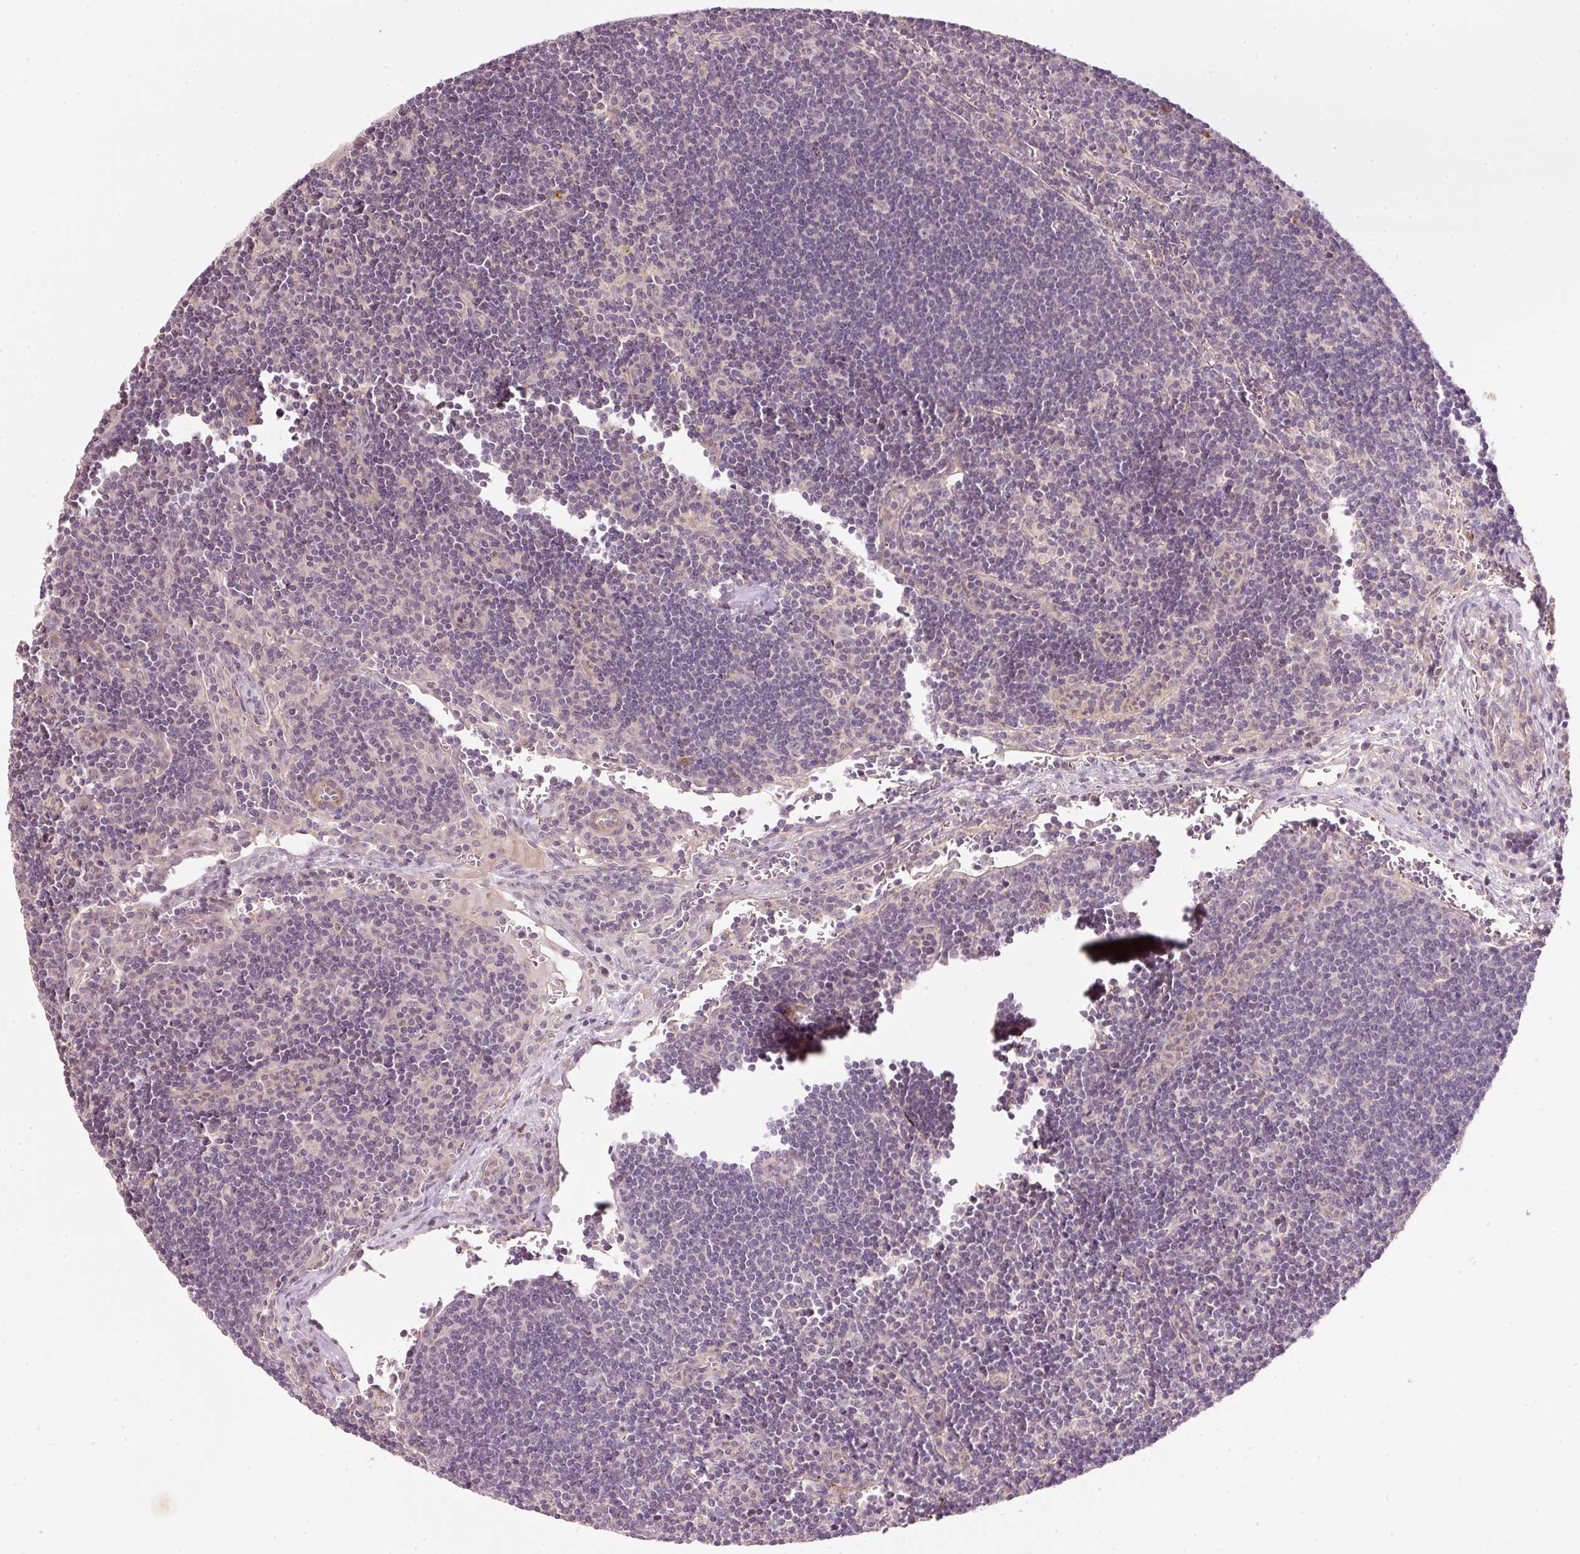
{"staining": {"intensity": "negative", "quantity": "none", "location": "none"}, "tissue": "lymph node", "cell_type": "Germinal center cells", "image_type": "normal", "snomed": [{"axis": "morphology", "description": "Normal tissue, NOS"}, {"axis": "topography", "description": "Lymph node"}], "caption": "An immunohistochemistry (IHC) photomicrograph of normal lymph node is shown. There is no staining in germinal center cells of lymph node.", "gene": "TIRAP", "patient": {"sex": "female", "age": 29}}